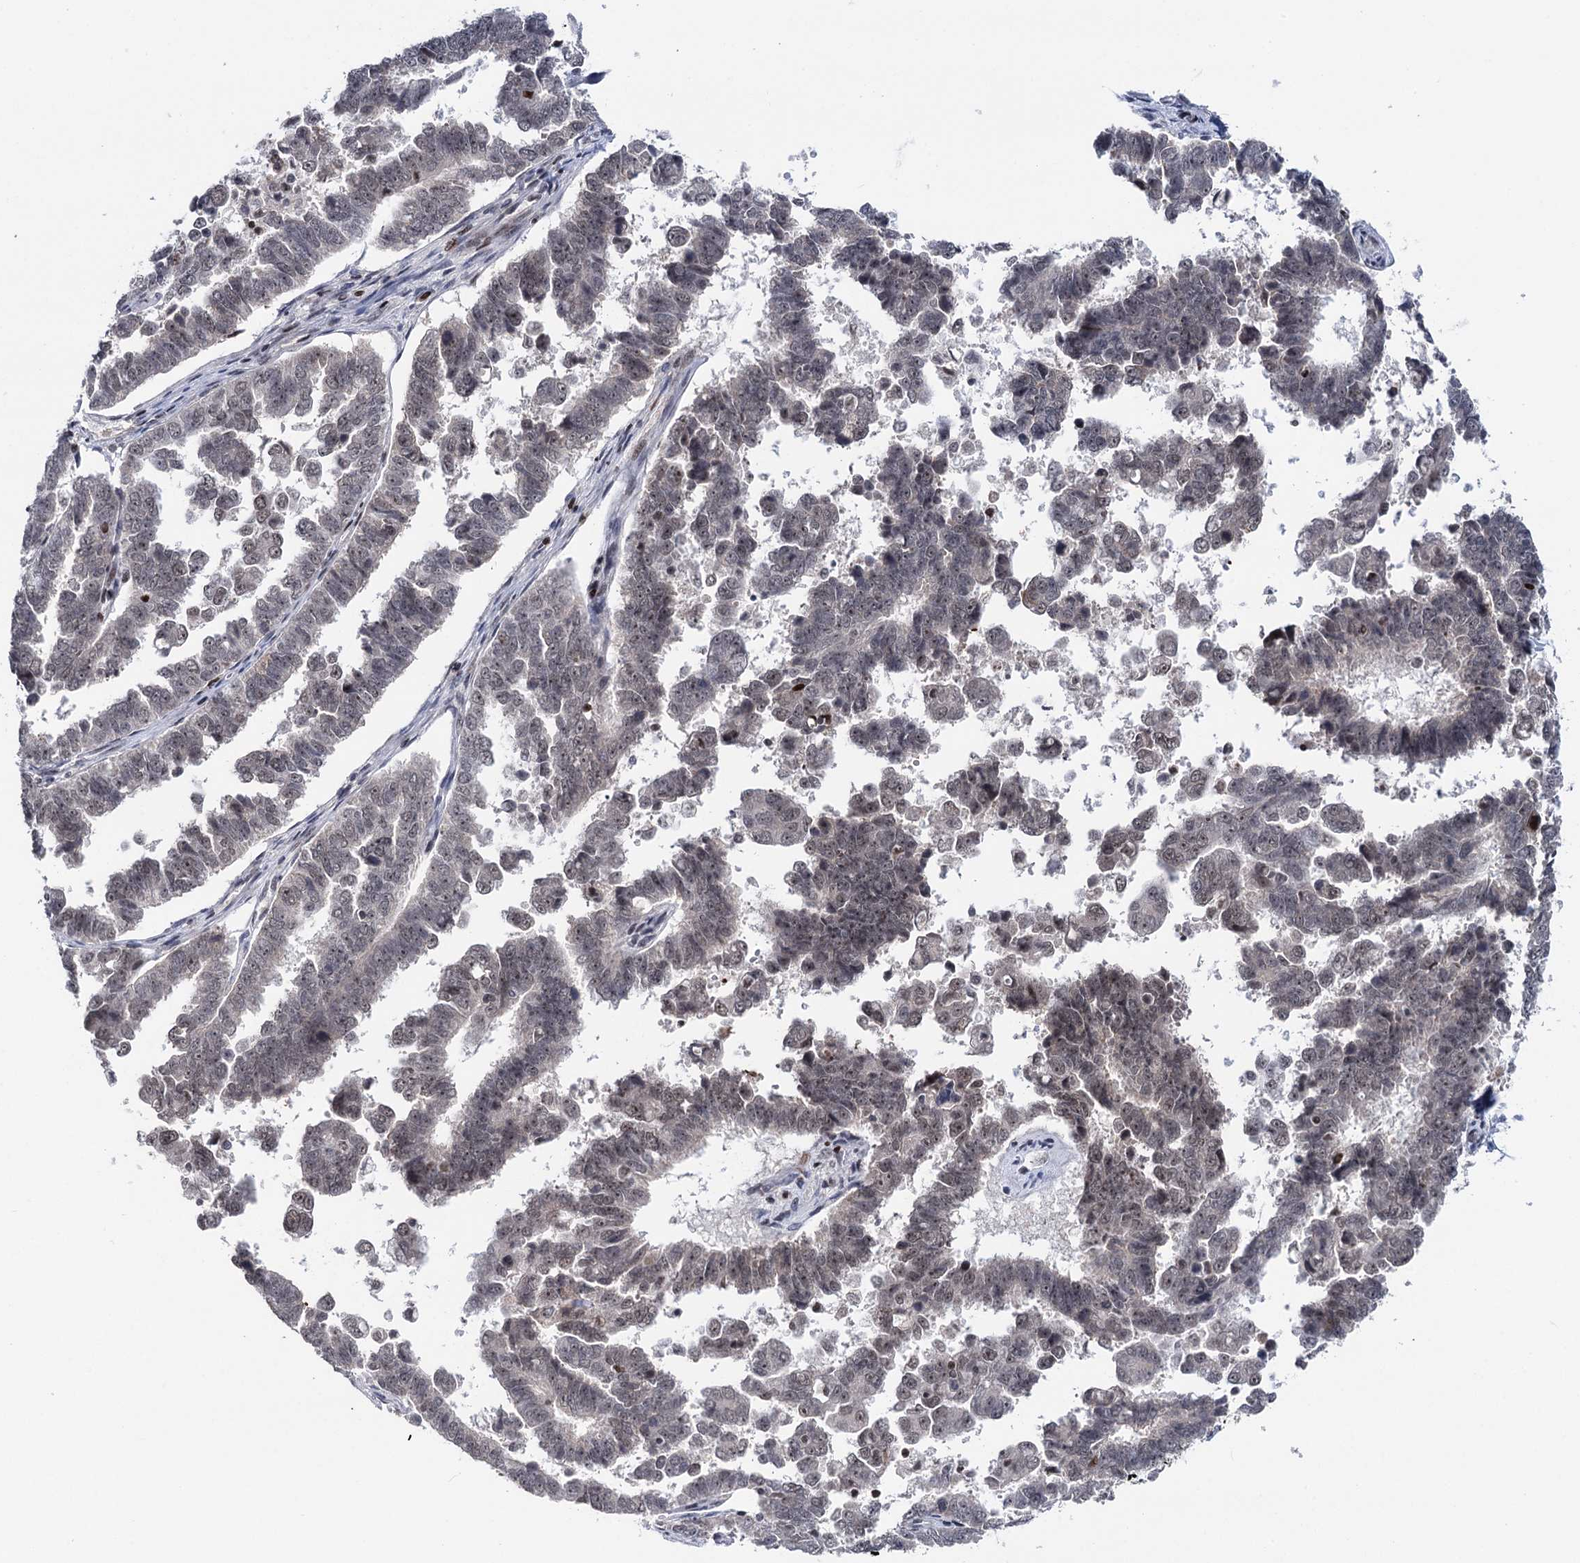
{"staining": {"intensity": "negative", "quantity": "none", "location": "none"}, "tissue": "endometrial cancer", "cell_type": "Tumor cells", "image_type": "cancer", "snomed": [{"axis": "morphology", "description": "Adenocarcinoma, NOS"}, {"axis": "topography", "description": "Endometrium"}], "caption": "Immunohistochemistry photomicrograph of human endometrial cancer stained for a protein (brown), which demonstrates no expression in tumor cells. Brightfield microscopy of immunohistochemistry (IHC) stained with DAB (3,3'-diaminobenzidine) (brown) and hematoxylin (blue), captured at high magnification.", "gene": "ZCCHC10", "patient": {"sex": "female", "age": 75}}